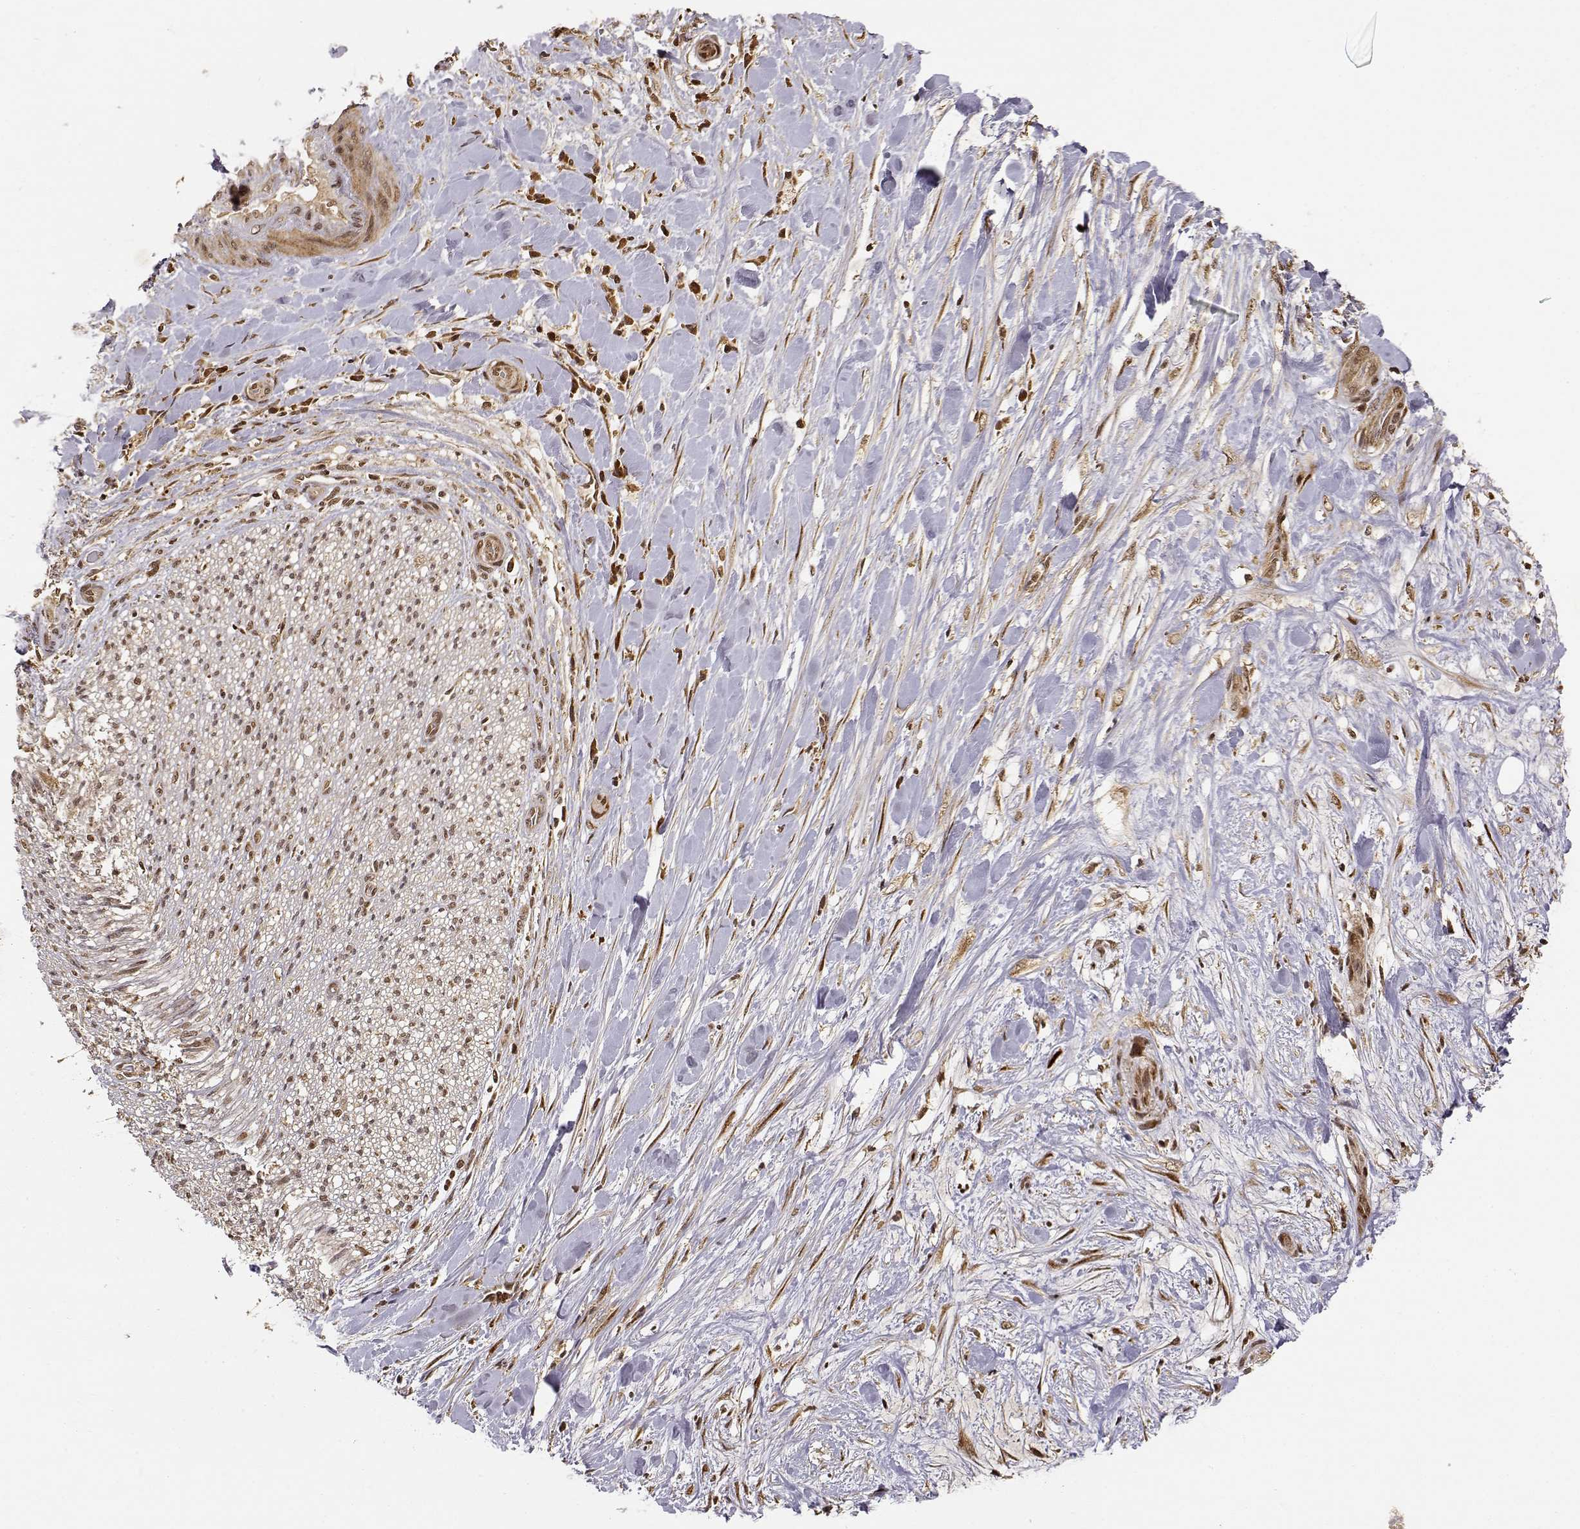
{"staining": {"intensity": "moderate", "quantity": ">75%", "location": "cytoplasmic/membranous,nuclear"}, "tissue": "liver cancer", "cell_type": "Tumor cells", "image_type": "cancer", "snomed": [{"axis": "morphology", "description": "Cholangiocarcinoma"}, {"axis": "topography", "description": "Liver"}], "caption": "IHC staining of liver cancer, which reveals medium levels of moderate cytoplasmic/membranous and nuclear positivity in about >75% of tumor cells indicating moderate cytoplasmic/membranous and nuclear protein staining. The staining was performed using DAB (brown) for protein detection and nuclei were counterstained in hematoxylin (blue).", "gene": "MAEA", "patient": {"sex": "female", "age": 73}}